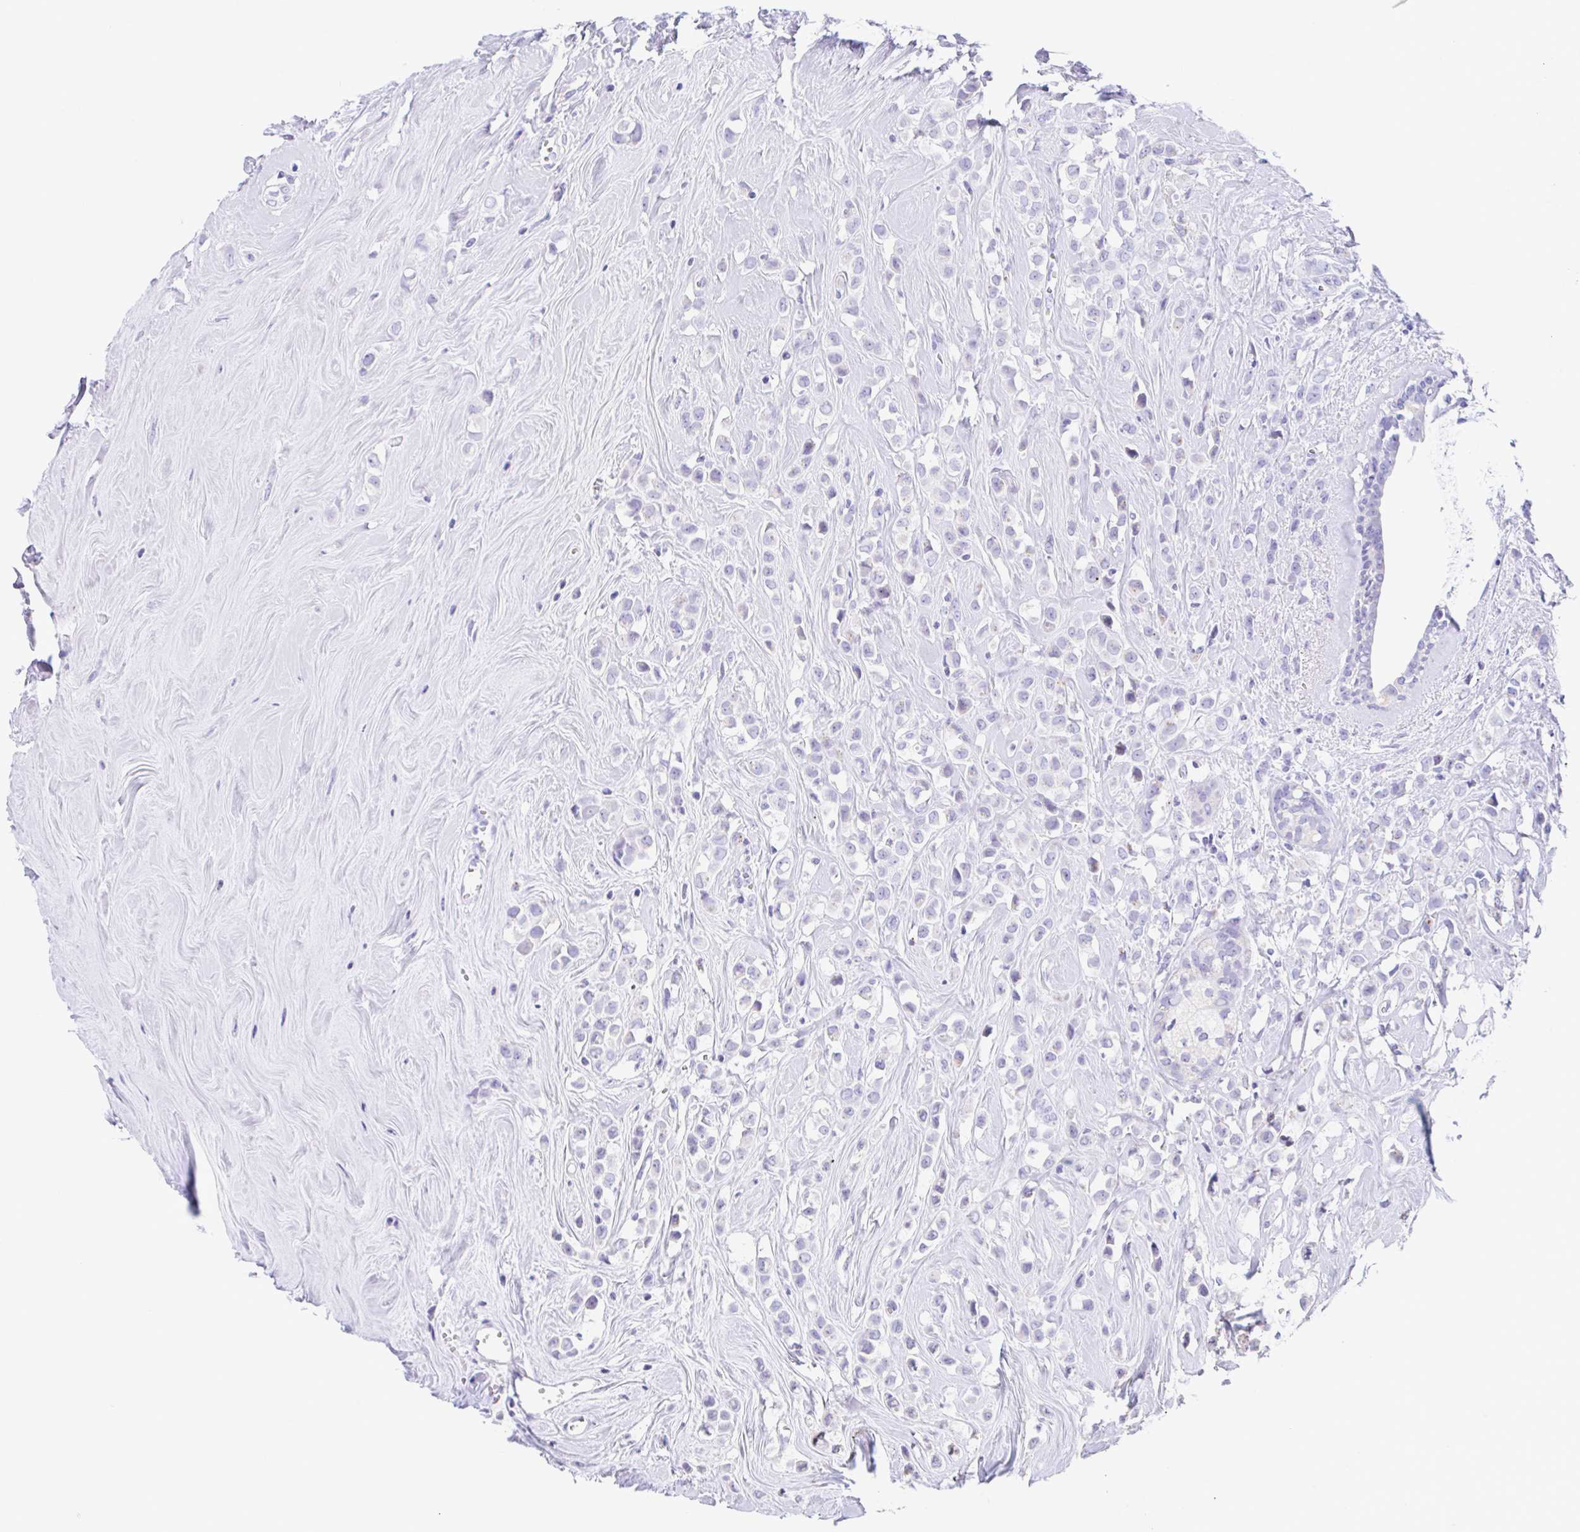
{"staining": {"intensity": "negative", "quantity": "none", "location": "none"}, "tissue": "breast cancer", "cell_type": "Tumor cells", "image_type": "cancer", "snomed": [{"axis": "morphology", "description": "Duct carcinoma"}, {"axis": "topography", "description": "Breast"}], "caption": "This photomicrograph is of invasive ductal carcinoma (breast) stained with IHC to label a protein in brown with the nuclei are counter-stained blue. There is no expression in tumor cells. (Stains: DAB (3,3'-diaminobenzidine) IHC with hematoxylin counter stain, Microscopy: brightfield microscopy at high magnification).", "gene": "ANKRD9", "patient": {"sex": "female", "age": 80}}